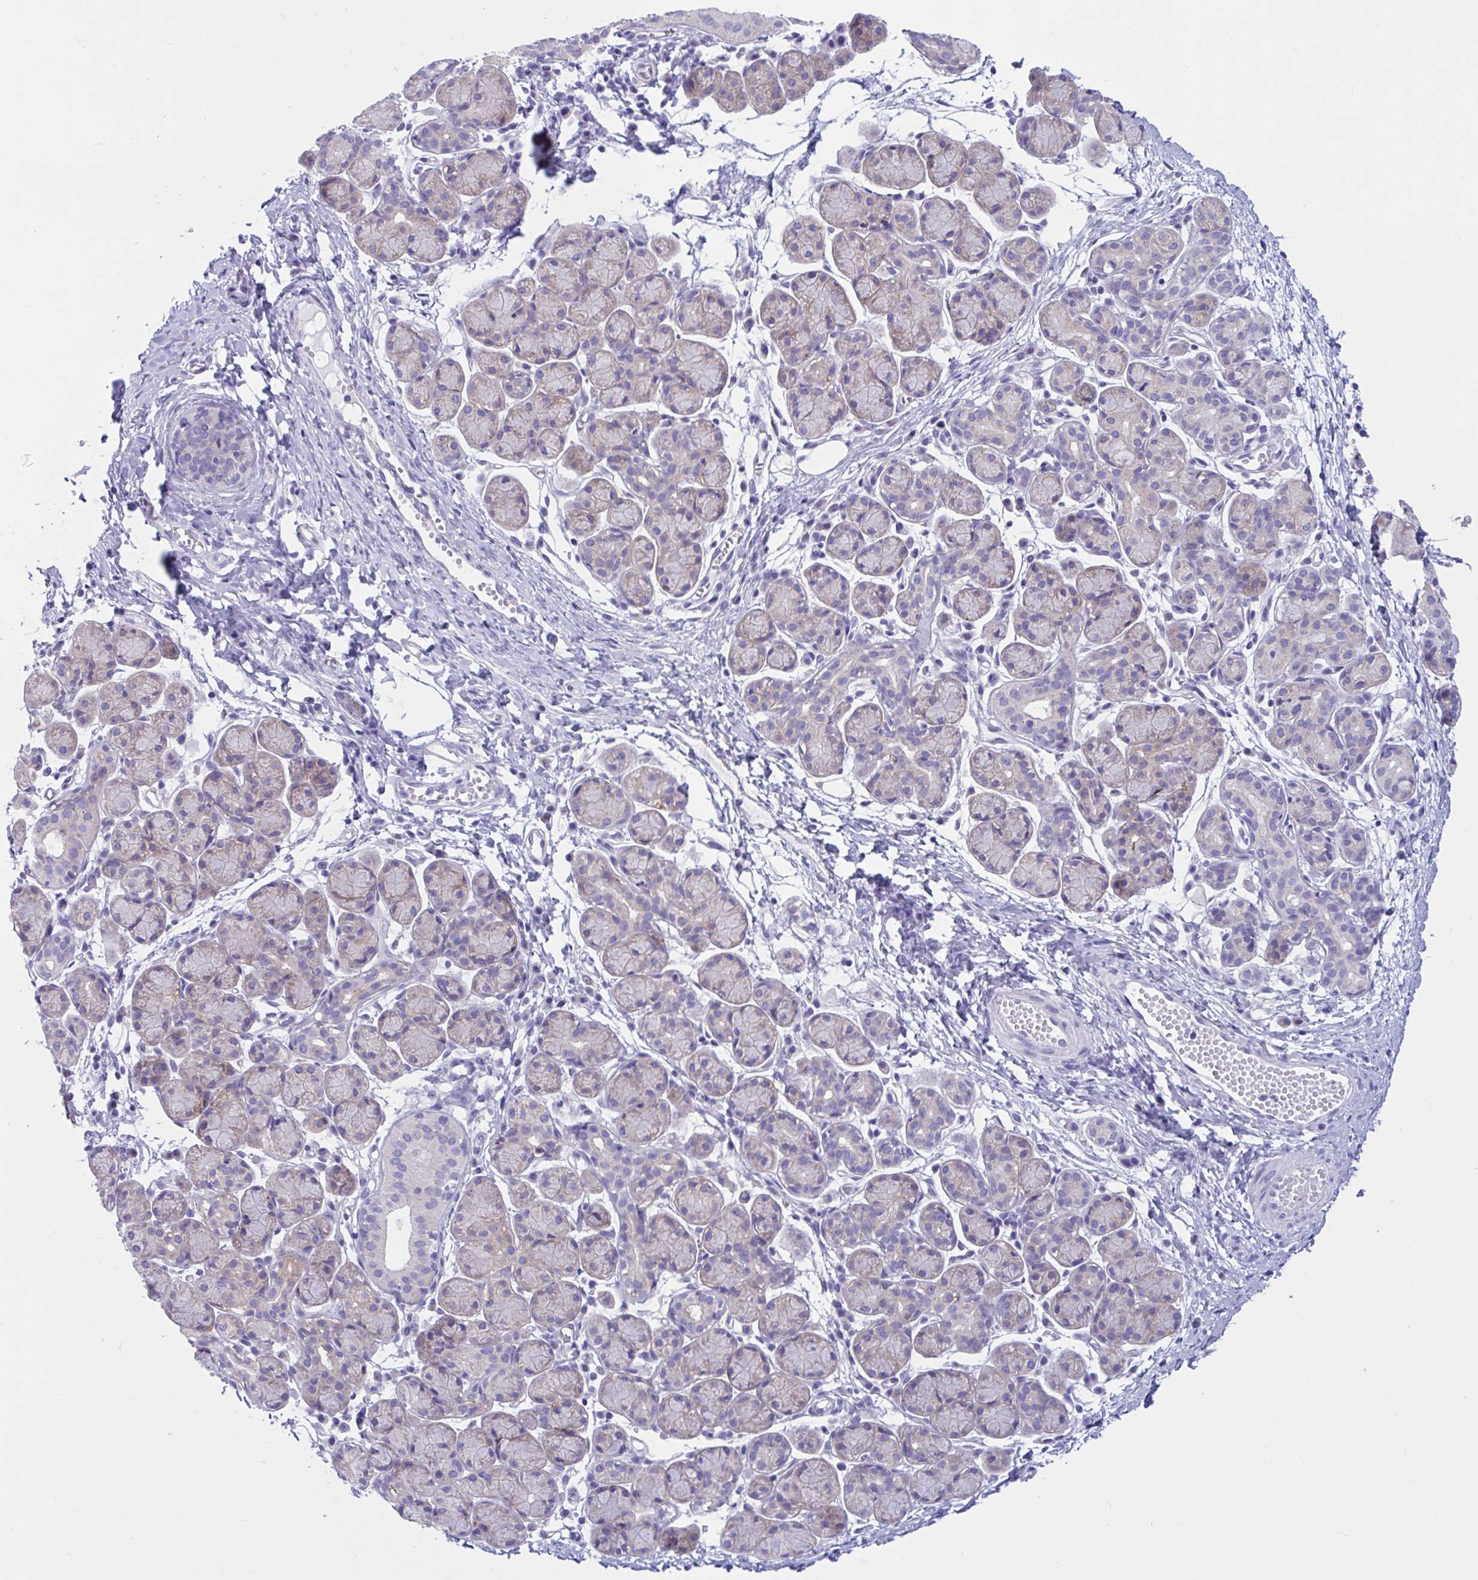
{"staining": {"intensity": "weak", "quantity": "<25%", "location": "cytoplasmic/membranous"}, "tissue": "salivary gland", "cell_type": "Glandular cells", "image_type": "normal", "snomed": [{"axis": "morphology", "description": "Normal tissue, NOS"}, {"axis": "morphology", "description": "Inflammation, NOS"}, {"axis": "topography", "description": "Lymph node"}, {"axis": "topography", "description": "Salivary gland"}], "caption": "Protein analysis of benign salivary gland reveals no significant positivity in glandular cells.", "gene": "RNASE3", "patient": {"sex": "male", "age": 3}}